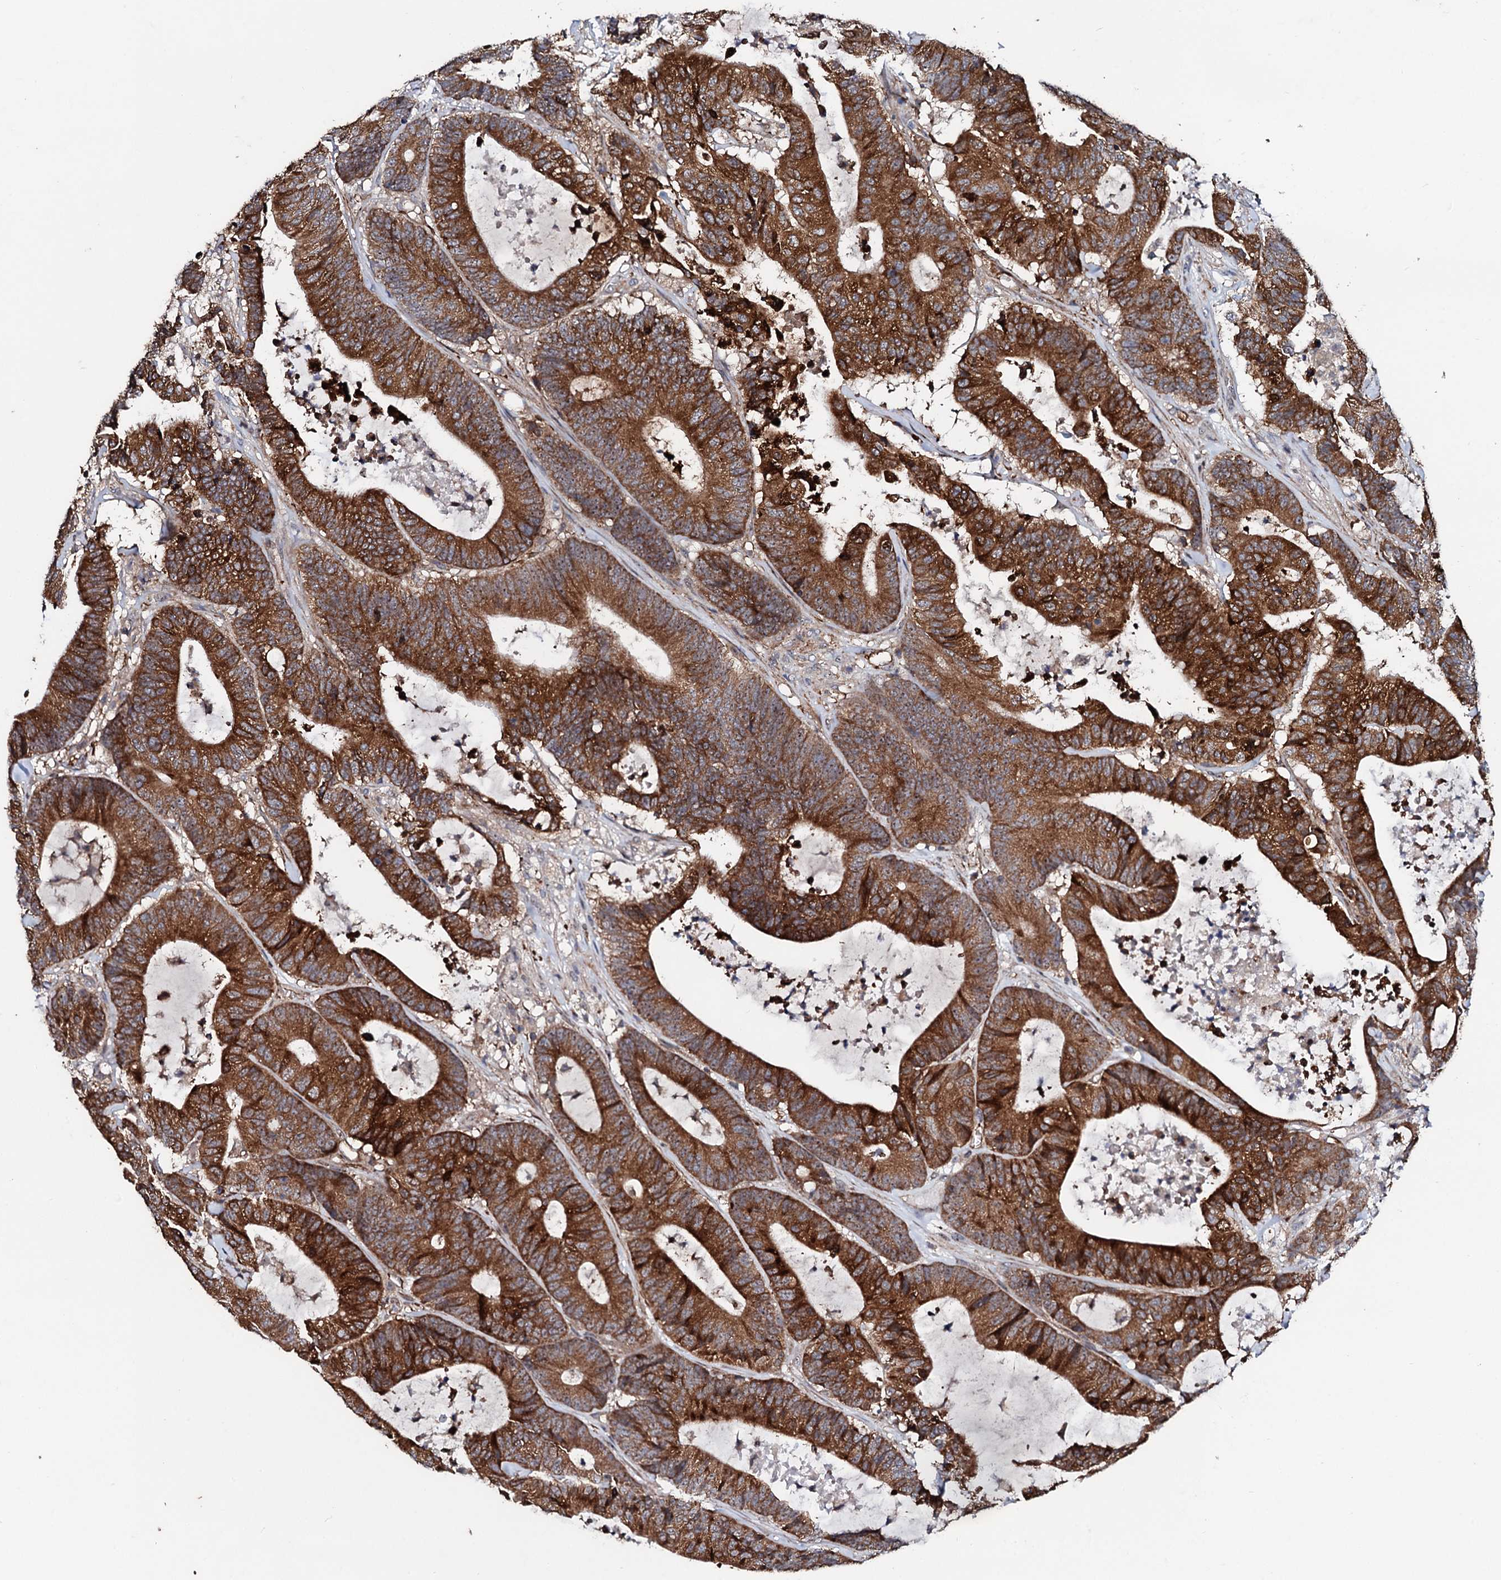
{"staining": {"intensity": "strong", "quantity": ">75%", "location": "cytoplasmic/membranous"}, "tissue": "colorectal cancer", "cell_type": "Tumor cells", "image_type": "cancer", "snomed": [{"axis": "morphology", "description": "Adenocarcinoma, NOS"}, {"axis": "topography", "description": "Colon"}], "caption": "This histopathology image shows adenocarcinoma (colorectal) stained with IHC to label a protein in brown. The cytoplasmic/membranous of tumor cells show strong positivity for the protein. Nuclei are counter-stained blue.", "gene": "GTPBP4", "patient": {"sex": "female", "age": 84}}